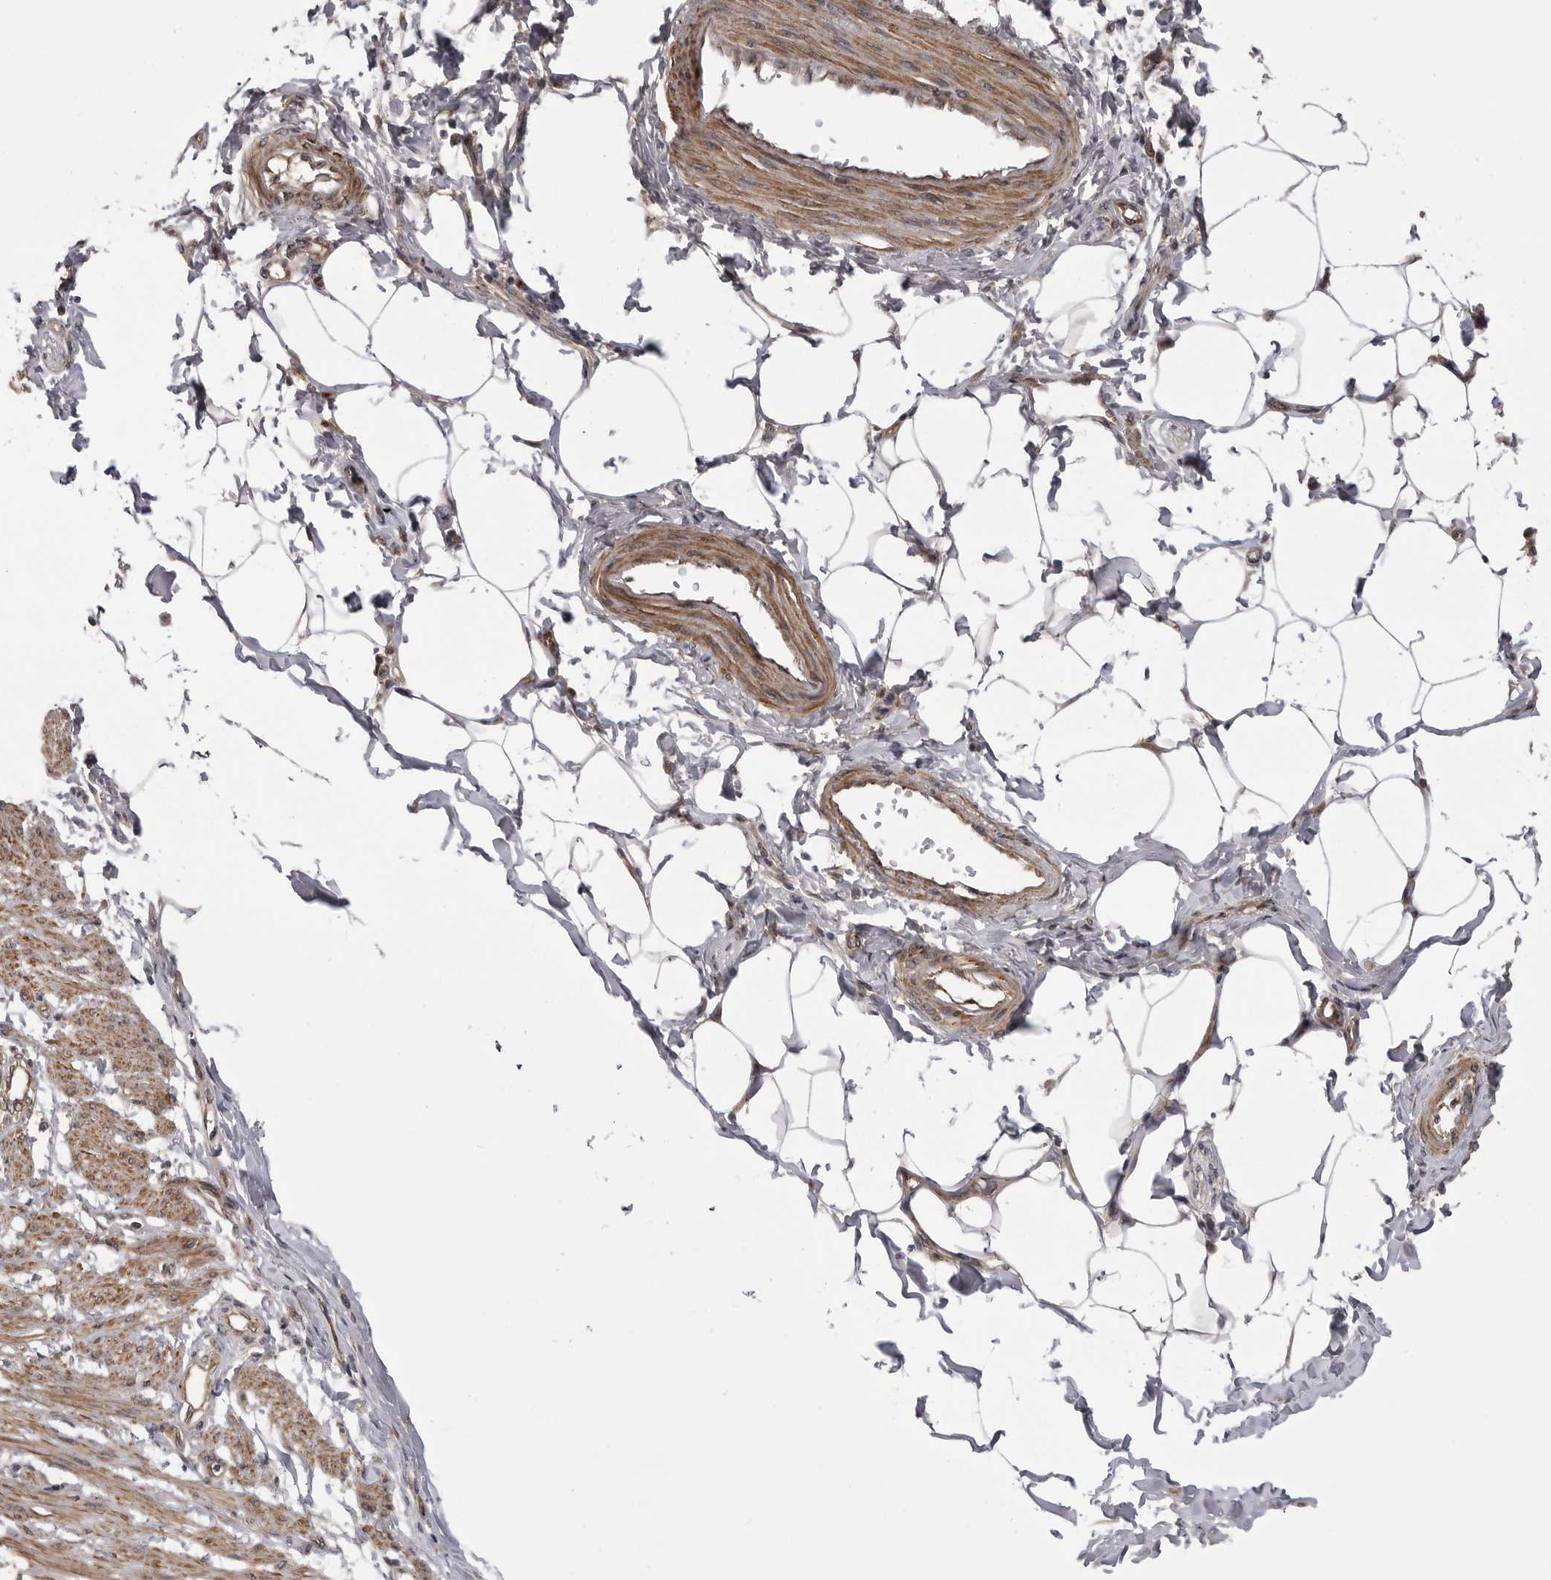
{"staining": {"intensity": "moderate", "quantity": ">75%", "location": "cytoplasmic/membranous"}, "tissue": "smooth muscle", "cell_type": "Smooth muscle cells", "image_type": "normal", "snomed": [{"axis": "morphology", "description": "Normal tissue, NOS"}, {"axis": "morphology", "description": "Adenocarcinoma, NOS"}, {"axis": "topography", "description": "Smooth muscle"}, {"axis": "topography", "description": "Colon"}], "caption": "Immunohistochemical staining of normal smooth muscle shows moderate cytoplasmic/membranous protein positivity in about >75% of smooth muscle cells.", "gene": "PDCL", "patient": {"sex": "male", "age": 14}}